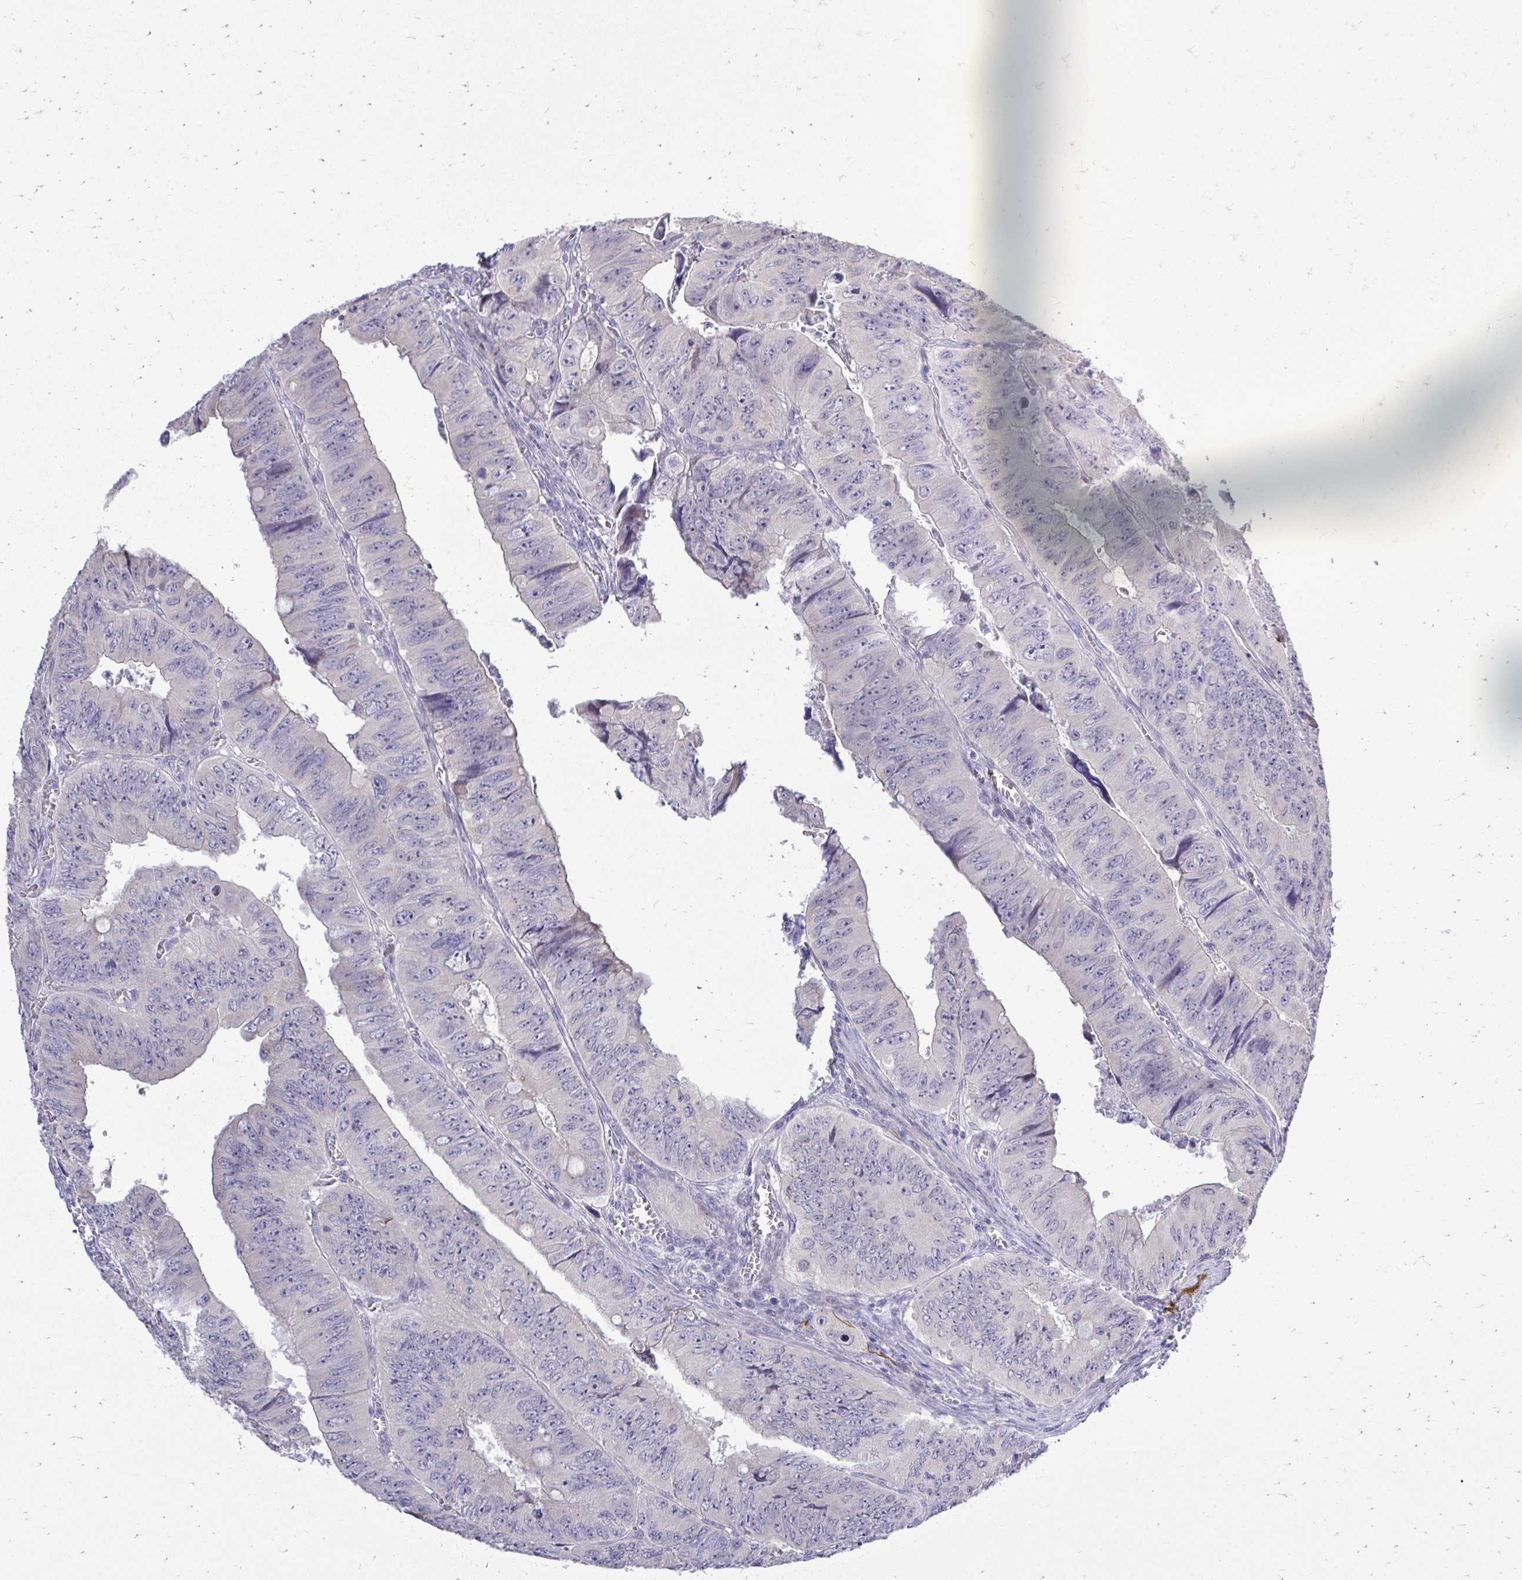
{"staining": {"intensity": "moderate", "quantity": "<25%", "location": "cytoplasmic/membranous"}, "tissue": "colorectal cancer", "cell_type": "Tumor cells", "image_type": "cancer", "snomed": [{"axis": "morphology", "description": "Adenocarcinoma, NOS"}, {"axis": "topography", "description": "Colon"}], "caption": "Adenocarcinoma (colorectal) tissue displays moderate cytoplasmic/membranous positivity in about <25% of tumor cells, visualized by immunohistochemistry.", "gene": "OR8D1", "patient": {"sex": "female", "age": 84}}